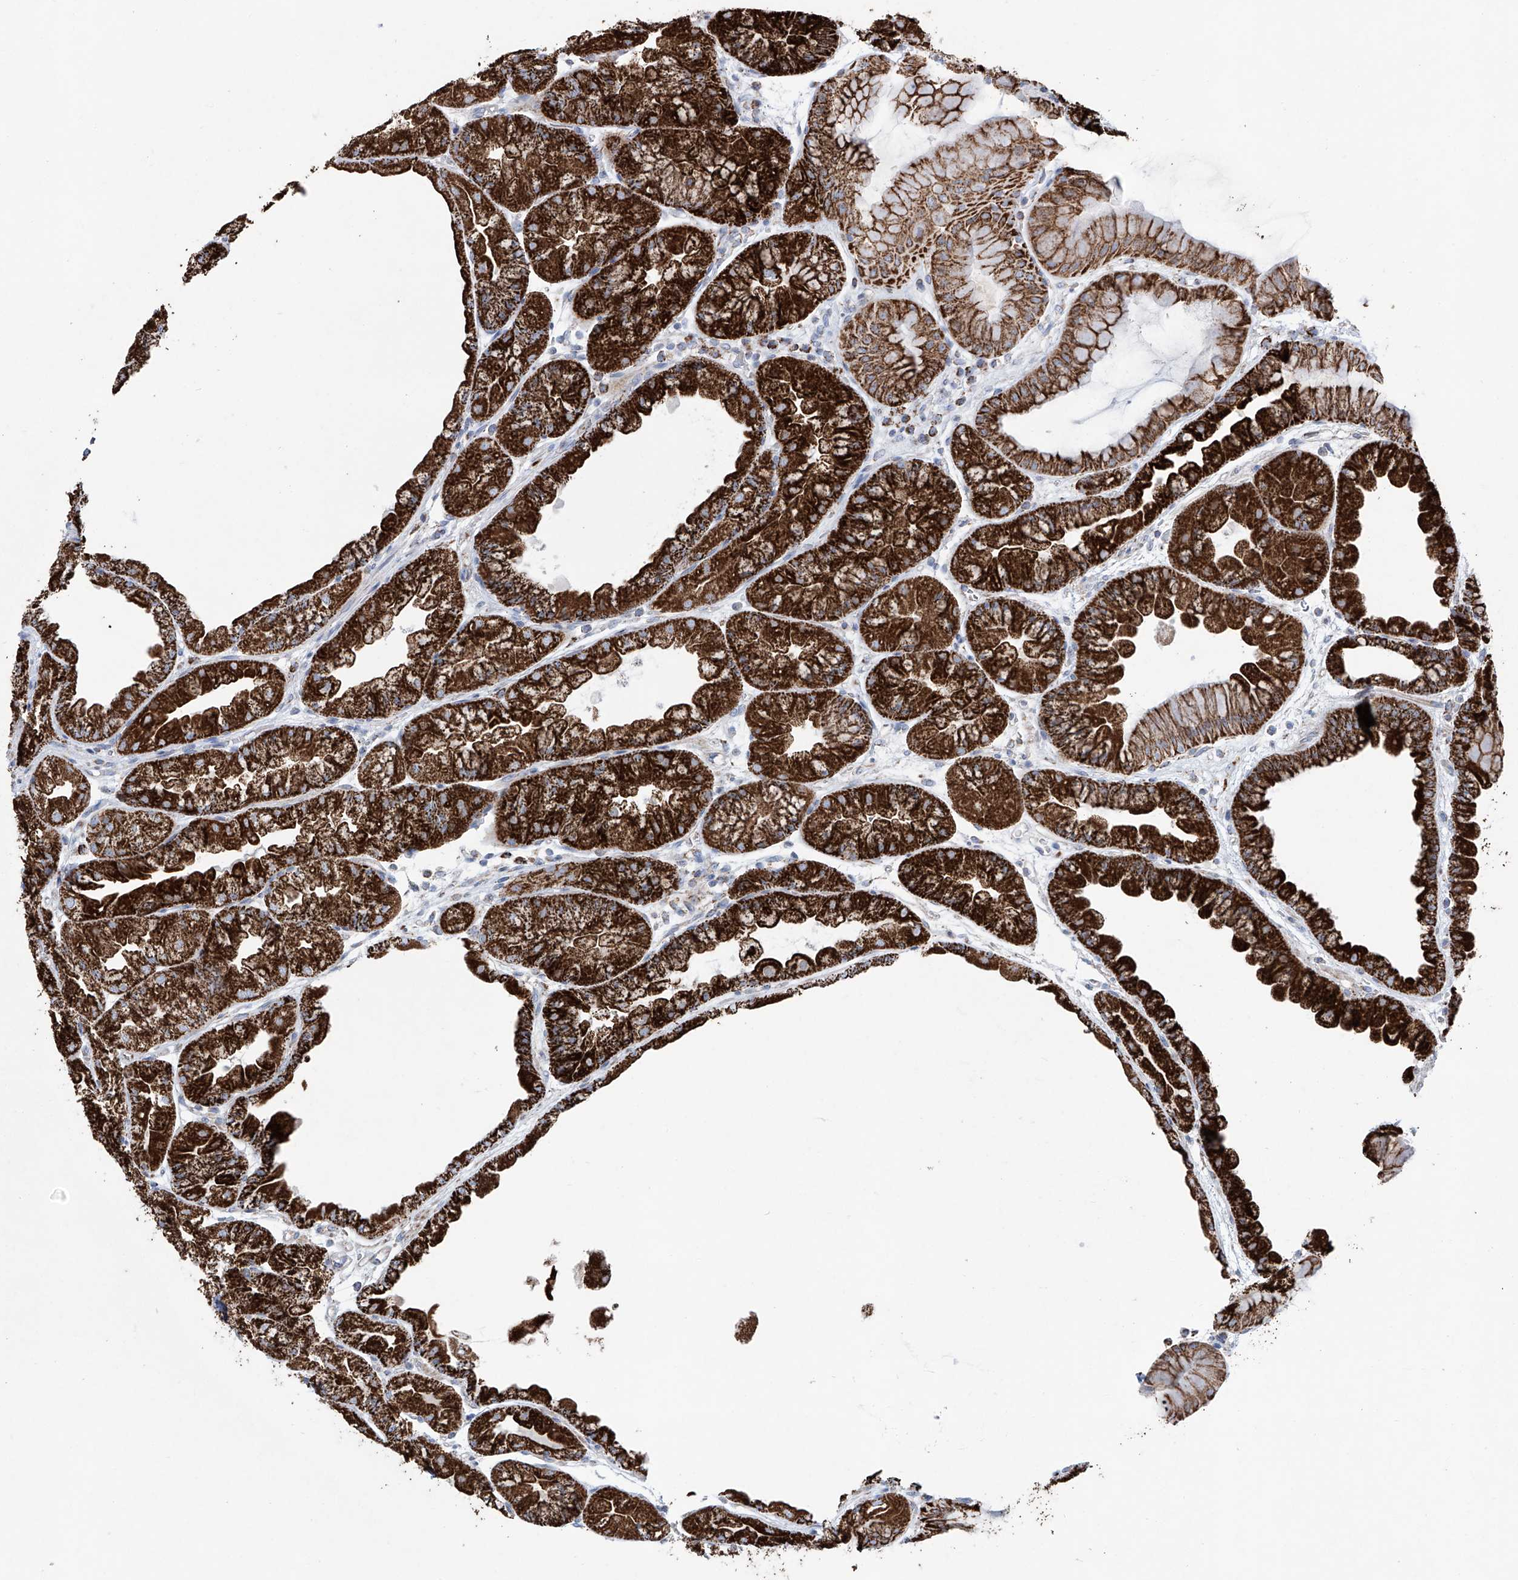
{"staining": {"intensity": "strong", "quantity": ">75%", "location": "cytoplasmic/membranous"}, "tissue": "stomach", "cell_type": "Glandular cells", "image_type": "normal", "snomed": [{"axis": "morphology", "description": "Normal tissue, NOS"}, {"axis": "topography", "description": "Stomach, upper"}], "caption": "Immunohistochemical staining of benign stomach exhibits high levels of strong cytoplasmic/membranous expression in approximately >75% of glandular cells.", "gene": "ALDH6A1", "patient": {"sex": "male", "age": 47}}